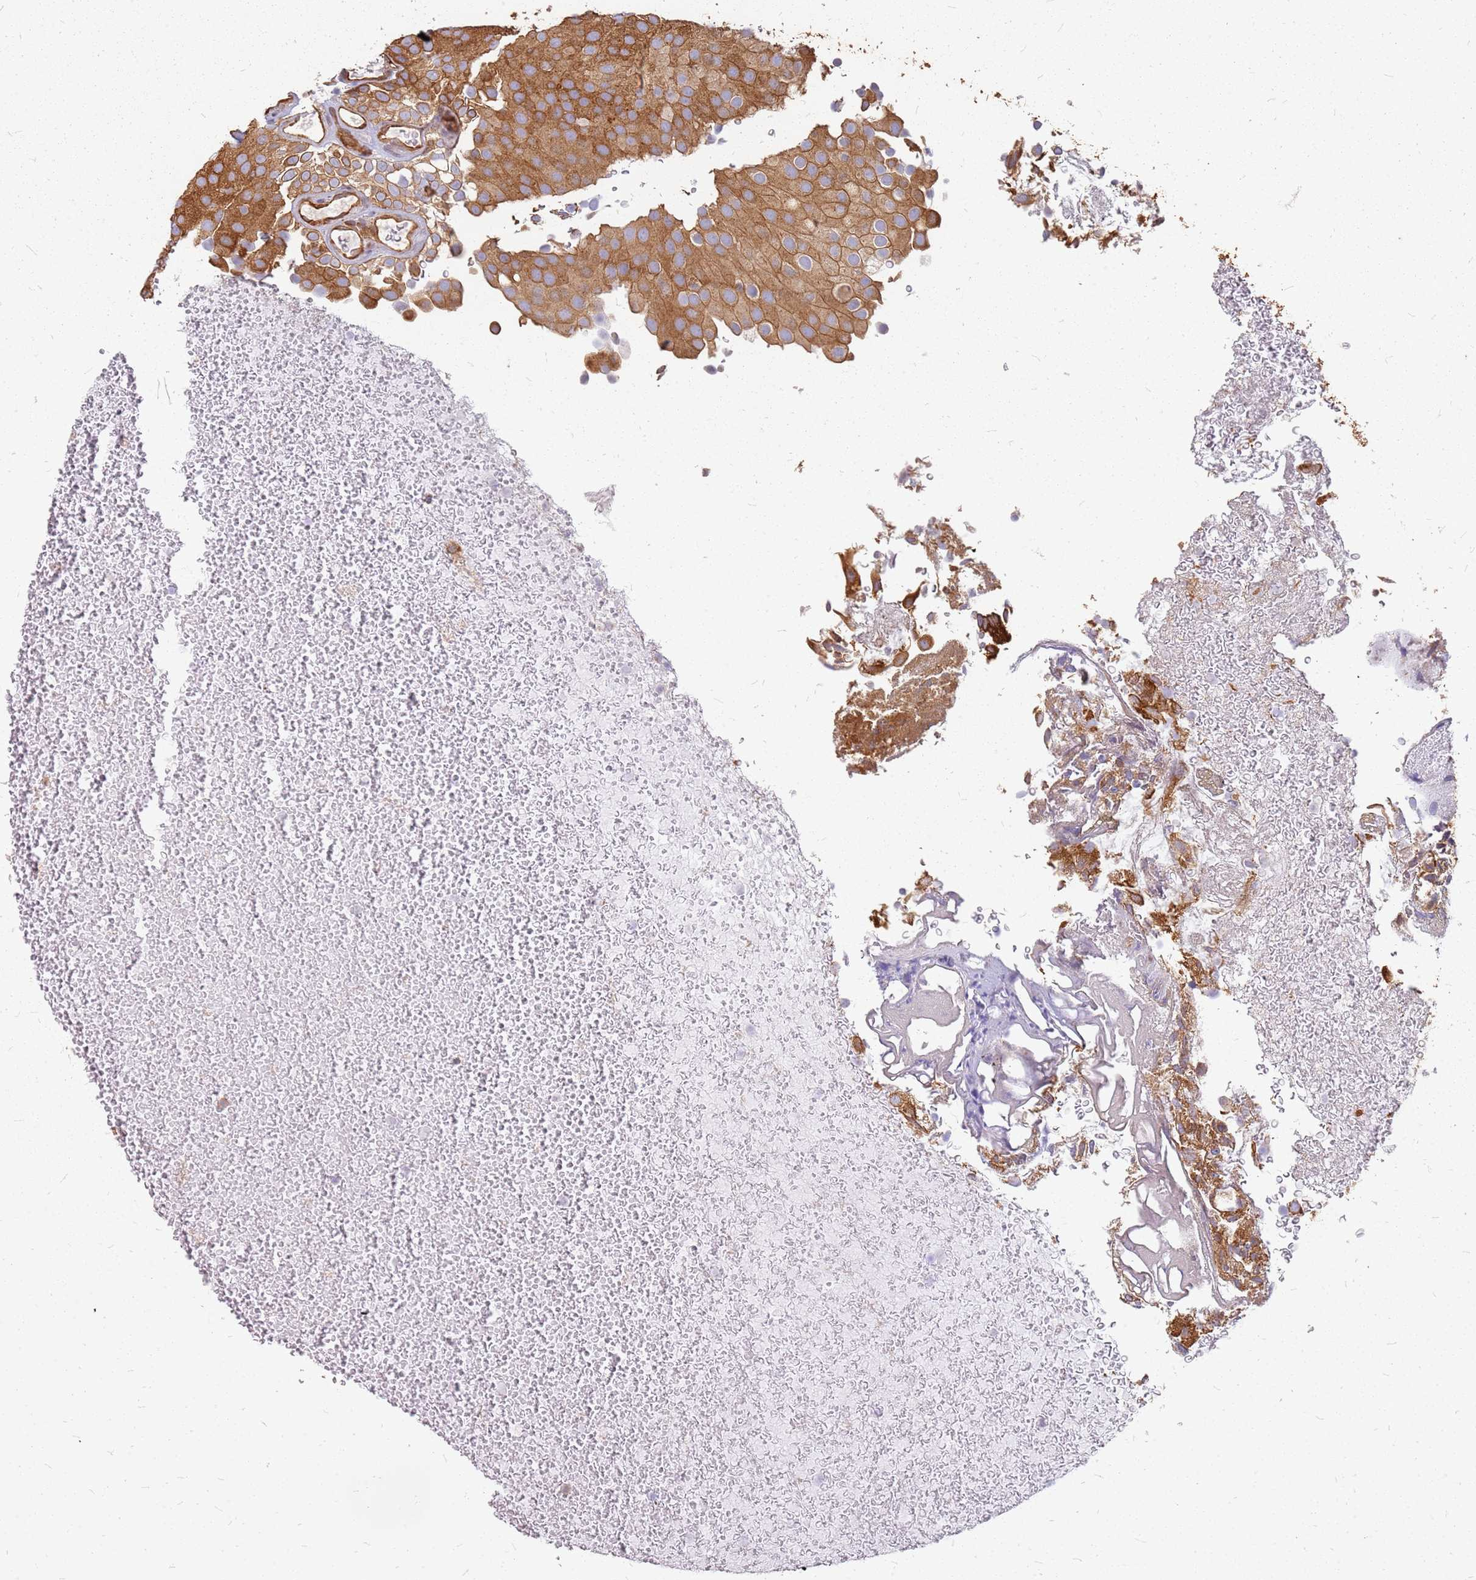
{"staining": {"intensity": "moderate", "quantity": ">75%", "location": "cytoplasmic/membranous"}, "tissue": "urothelial cancer", "cell_type": "Tumor cells", "image_type": "cancer", "snomed": [{"axis": "morphology", "description": "Urothelial carcinoma, Low grade"}, {"axis": "topography", "description": "Urinary bladder"}], "caption": "A photomicrograph showing moderate cytoplasmic/membranous staining in approximately >75% of tumor cells in urothelial cancer, as visualized by brown immunohistochemical staining.", "gene": "HDX", "patient": {"sex": "male", "age": 78}}